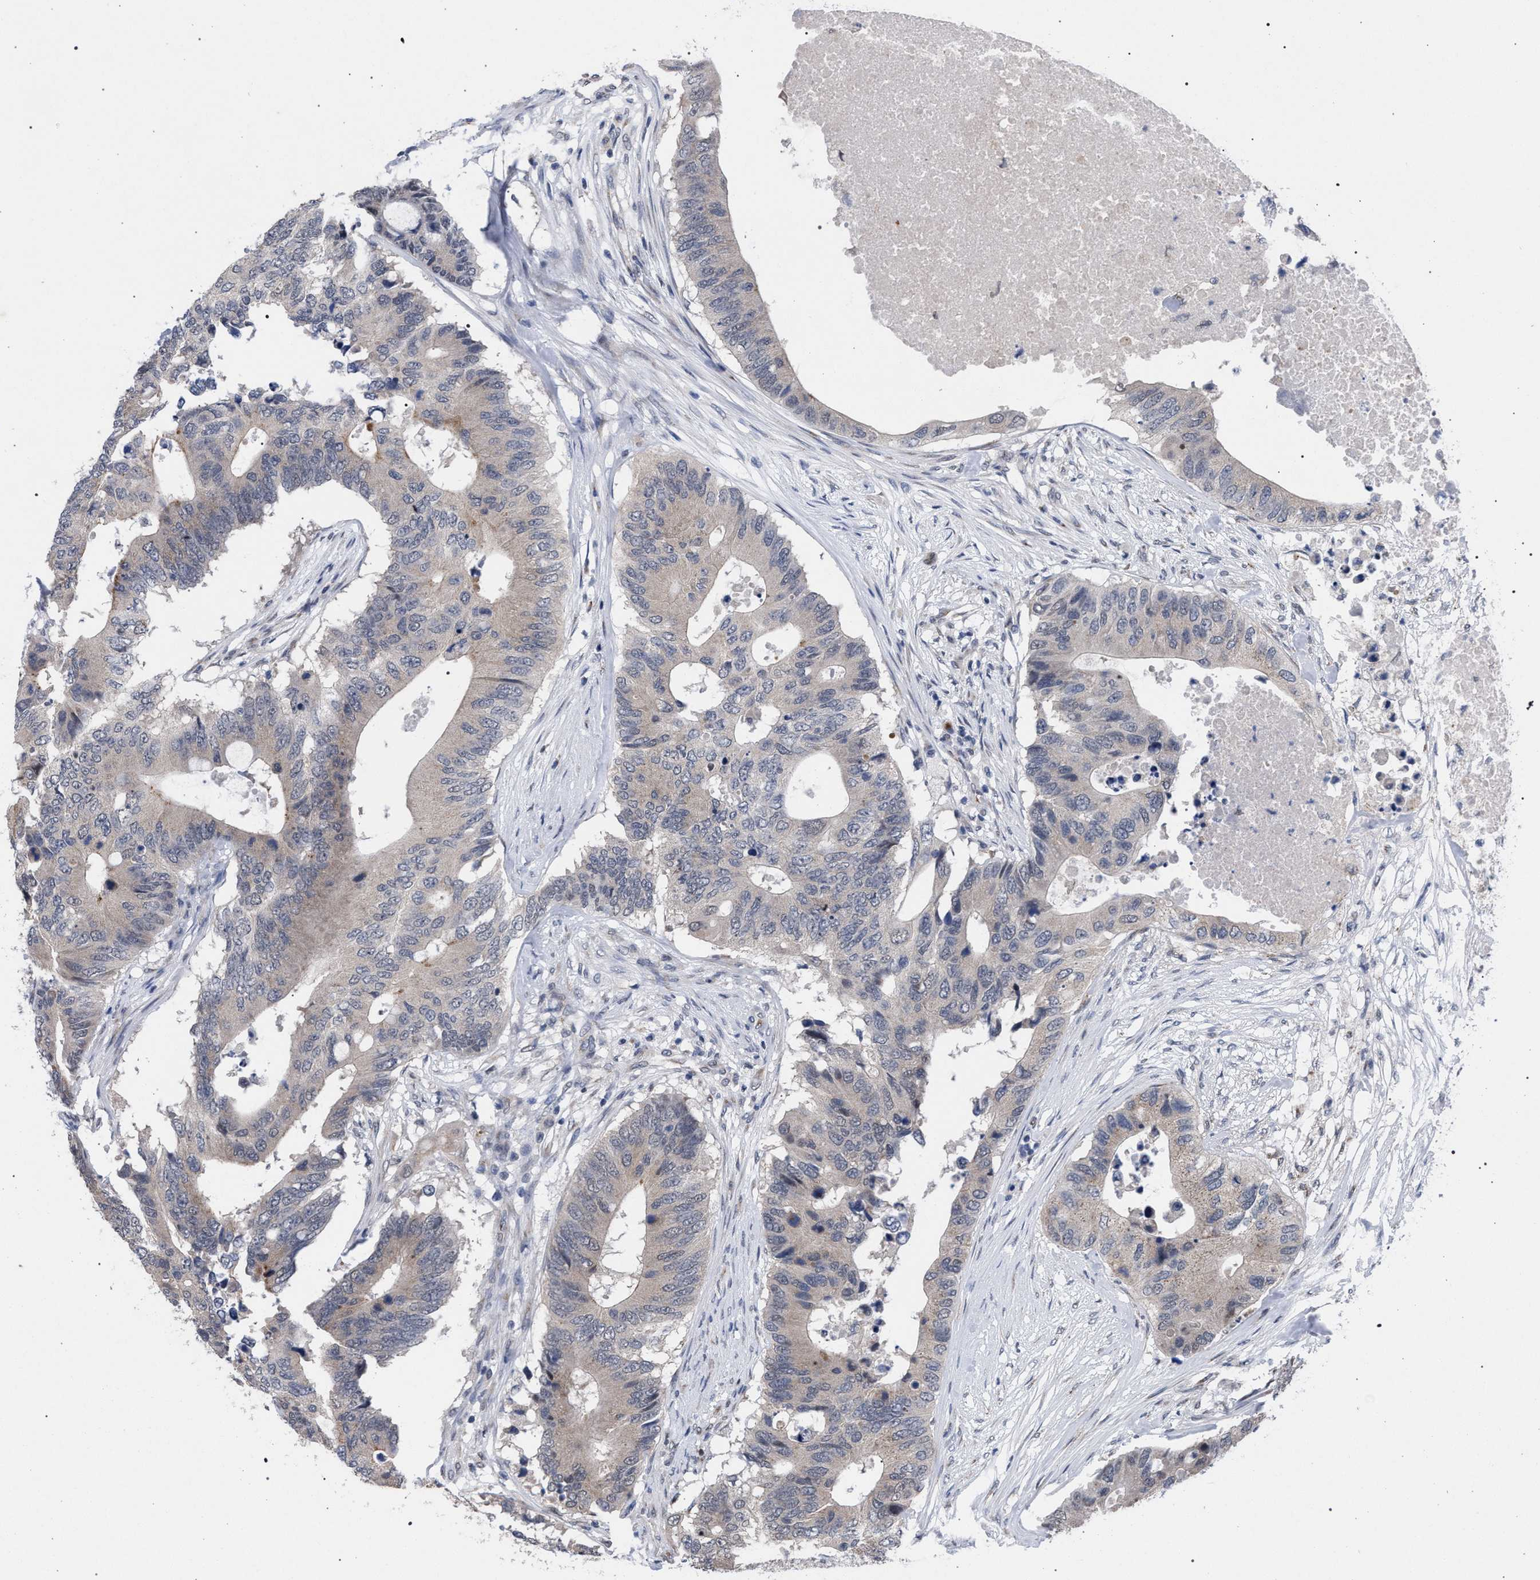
{"staining": {"intensity": "weak", "quantity": "<25%", "location": "cytoplasmic/membranous"}, "tissue": "colorectal cancer", "cell_type": "Tumor cells", "image_type": "cancer", "snomed": [{"axis": "morphology", "description": "Adenocarcinoma, NOS"}, {"axis": "topography", "description": "Colon"}], "caption": "Immunohistochemistry (IHC) photomicrograph of human adenocarcinoma (colorectal) stained for a protein (brown), which demonstrates no positivity in tumor cells. (Brightfield microscopy of DAB immunohistochemistry at high magnification).", "gene": "GOLGA2", "patient": {"sex": "male", "age": 71}}